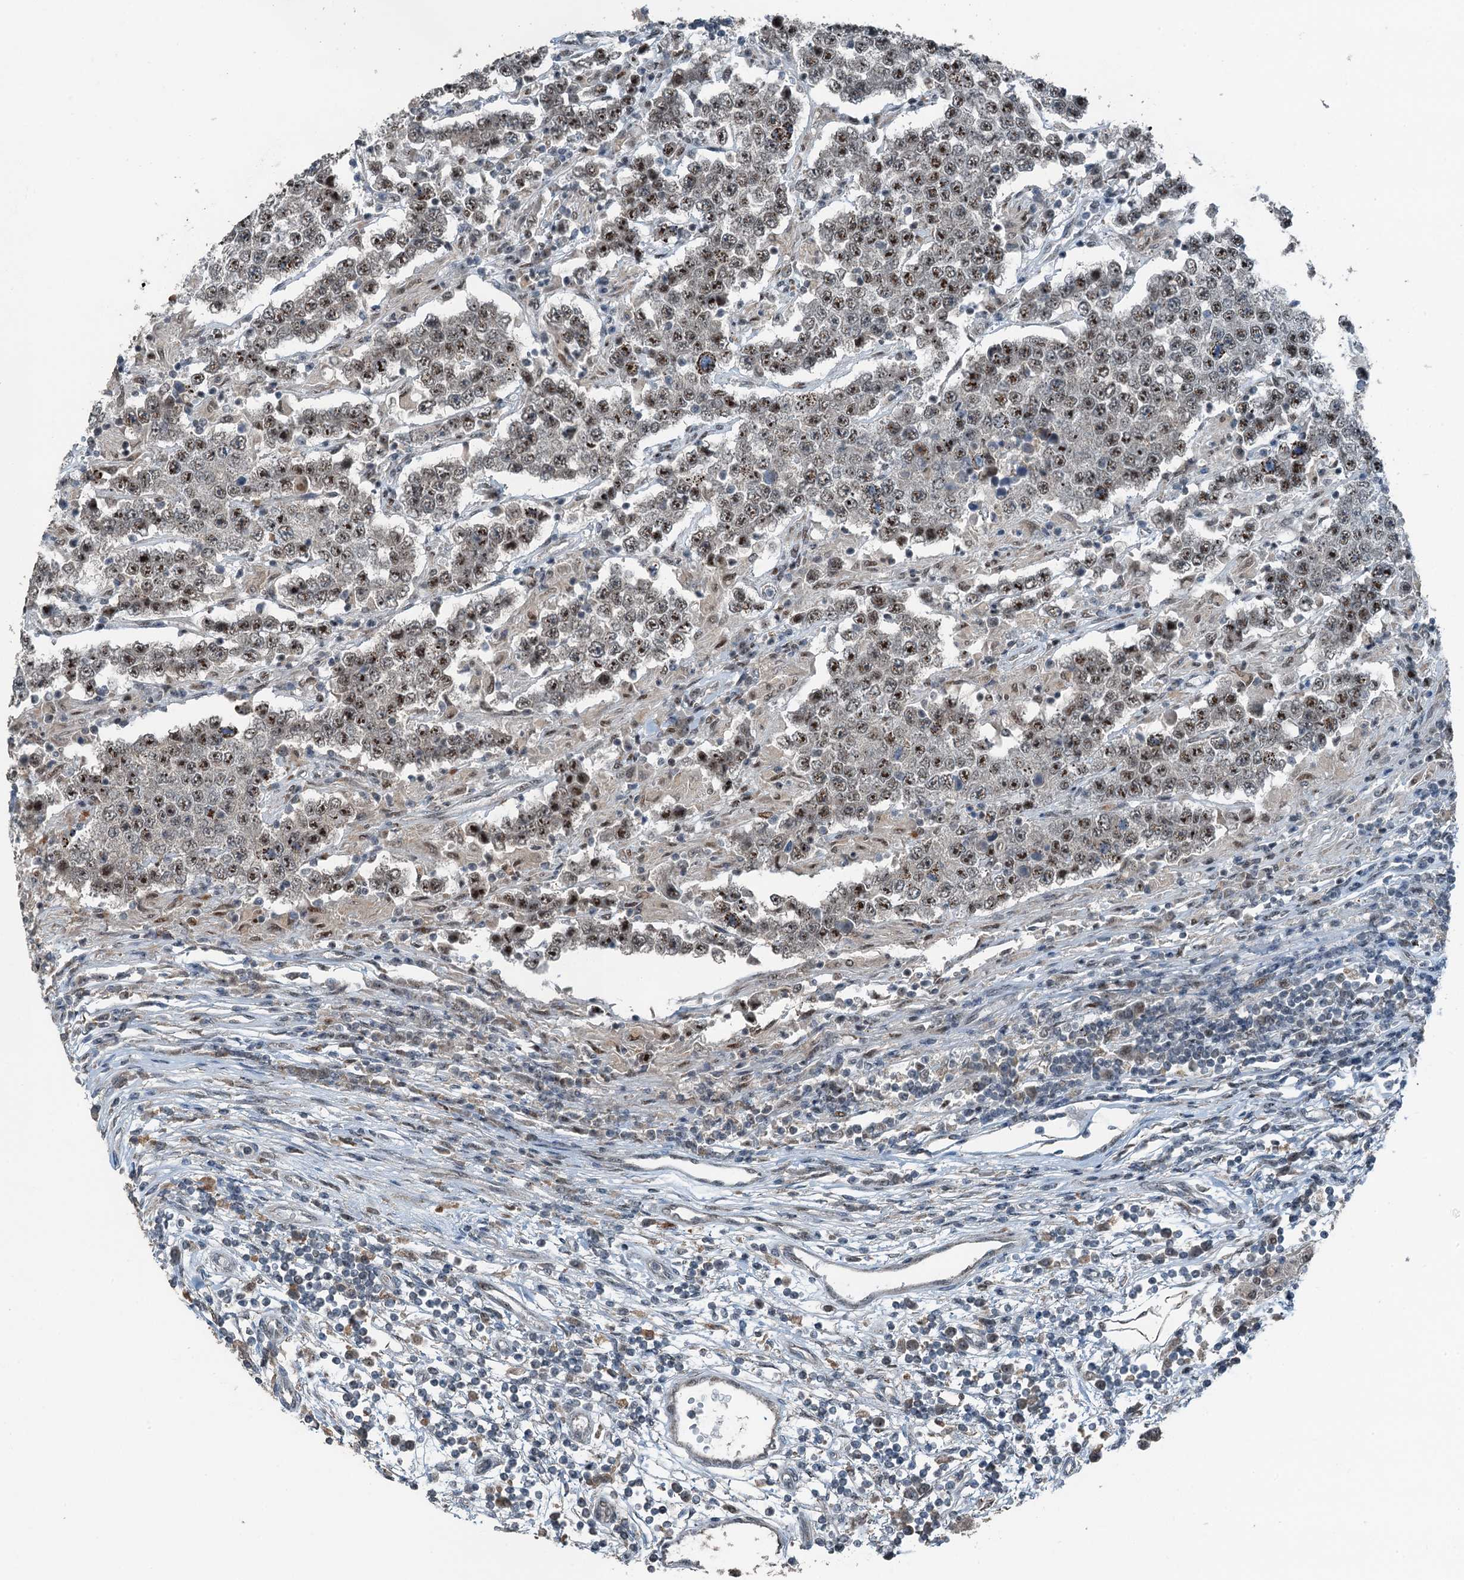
{"staining": {"intensity": "moderate", "quantity": ">75%", "location": "nuclear"}, "tissue": "testis cancer", "cell_type": "Tumor cells", "image_type": "cancer", "snomed": [{"axis": "morphology", "description": "Normal tissue, NOS"}, {"axis": "morphology", "description": "Urothelial carcinoma, High grade"}, {"axis": "morphology", "description": "Seminoma, NOS"}, {"axis": "morphology", "description": "Carcinoma, Embryonal, NOS"}, {"axis": "topography", "description": "Urinary bladder"}, {"axis": "topography", "description": "Testis"}], "caption": "Protein staining demonstrates moderate nuclear positivity in about >75% of tumor cells in testis cancer (embryonal carcinoma).", "gene": "BMERB1", "patient": {"sex": "male", "age": 41}}